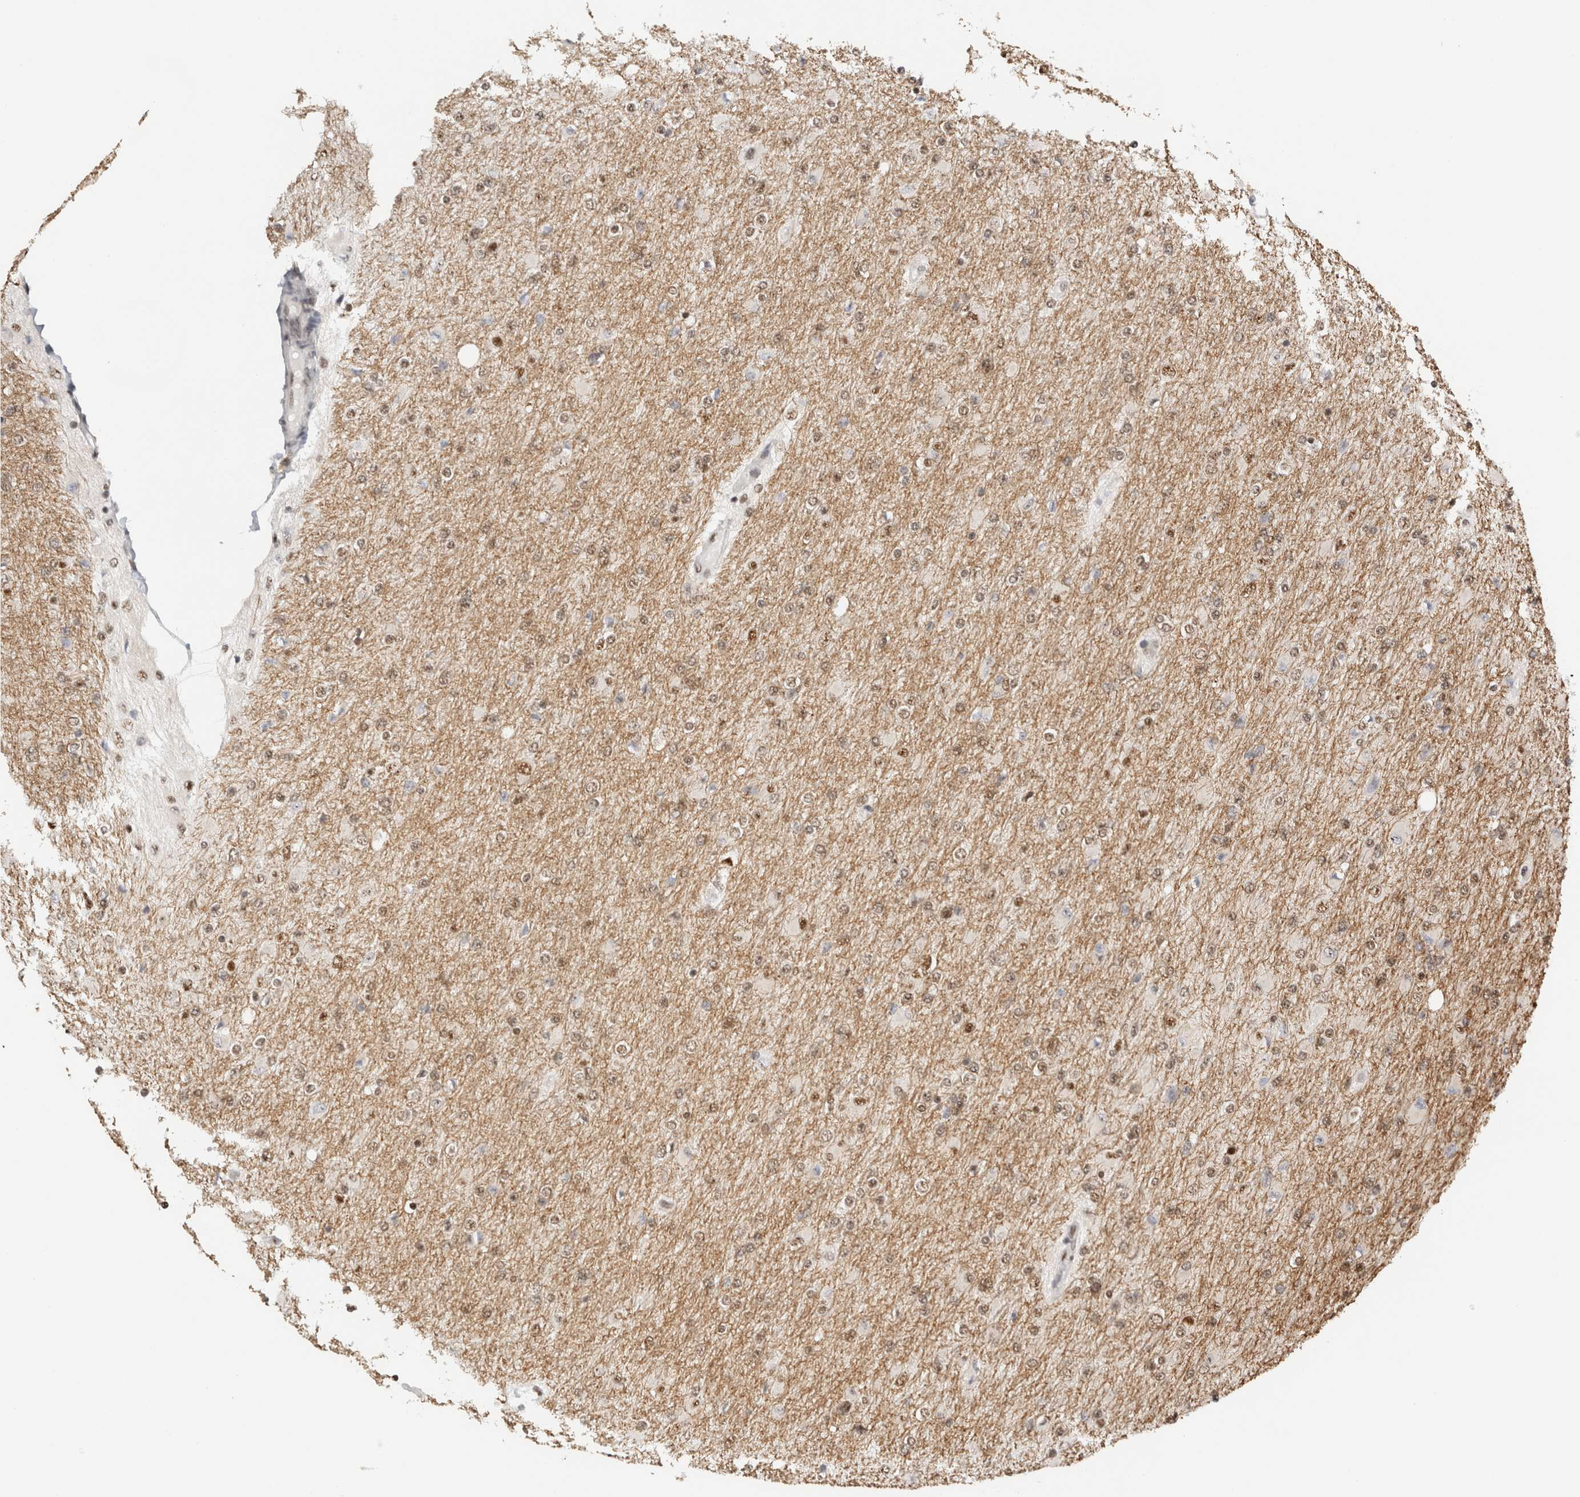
{"staining": {"intensity": "weak", "quantity": ">75%", "location": "nuclear"}, "tissue": "glioma", "cell_type": "Tumor cells", "image_type": "cancer", "snomed": [{"axis": "morphology", "description": "Glioma, malignant, High grade"}, {"axis": "topography", "description": "Cerebral cortex"}], "caption": "A low amount of weak nuclear positivity is identified in approximately >75% of tumor cells in malignant high-grade glioma tissue.", "gene": "EBNA1BP2", "patient": {"sex": "female", "age": 36}}